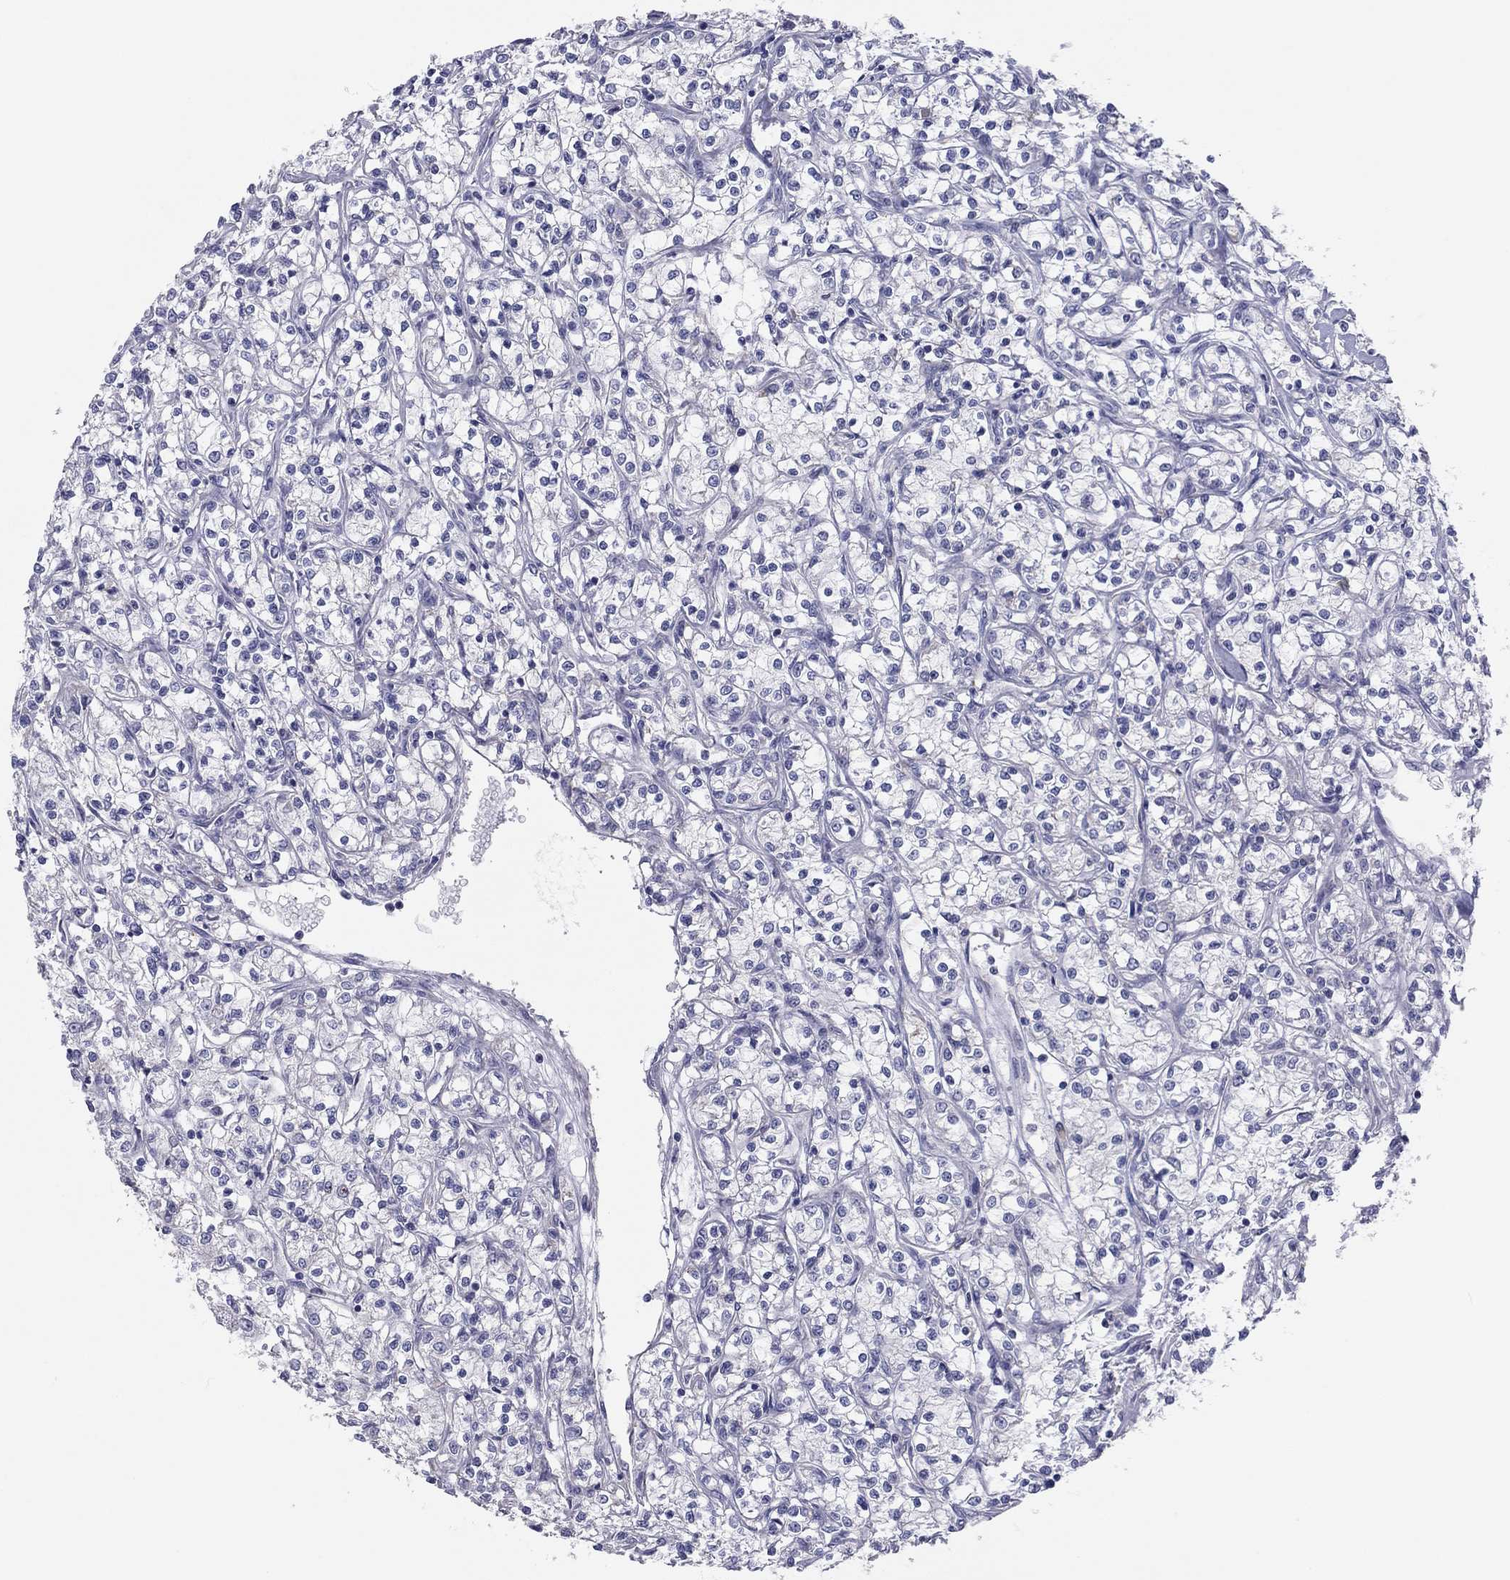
{"staining": {"intensity": "negative", "quantity": "none", "location": "none"}, "tissue": "renal cancer", "cell_type": "Tumor cells", "image_type": "cancer", "snomed": [{"axis": "morphology", "description": "Adenocarcinoma, NOS"}, {"axis": "topography", "description": "Kidney"}], "caption": "This is an IHC histopathology image of human adenocarcinoma (renal). There is no expression in tumor cells.", "gene": "GRK7", "patient": {"sex": "female", "age": 59}}